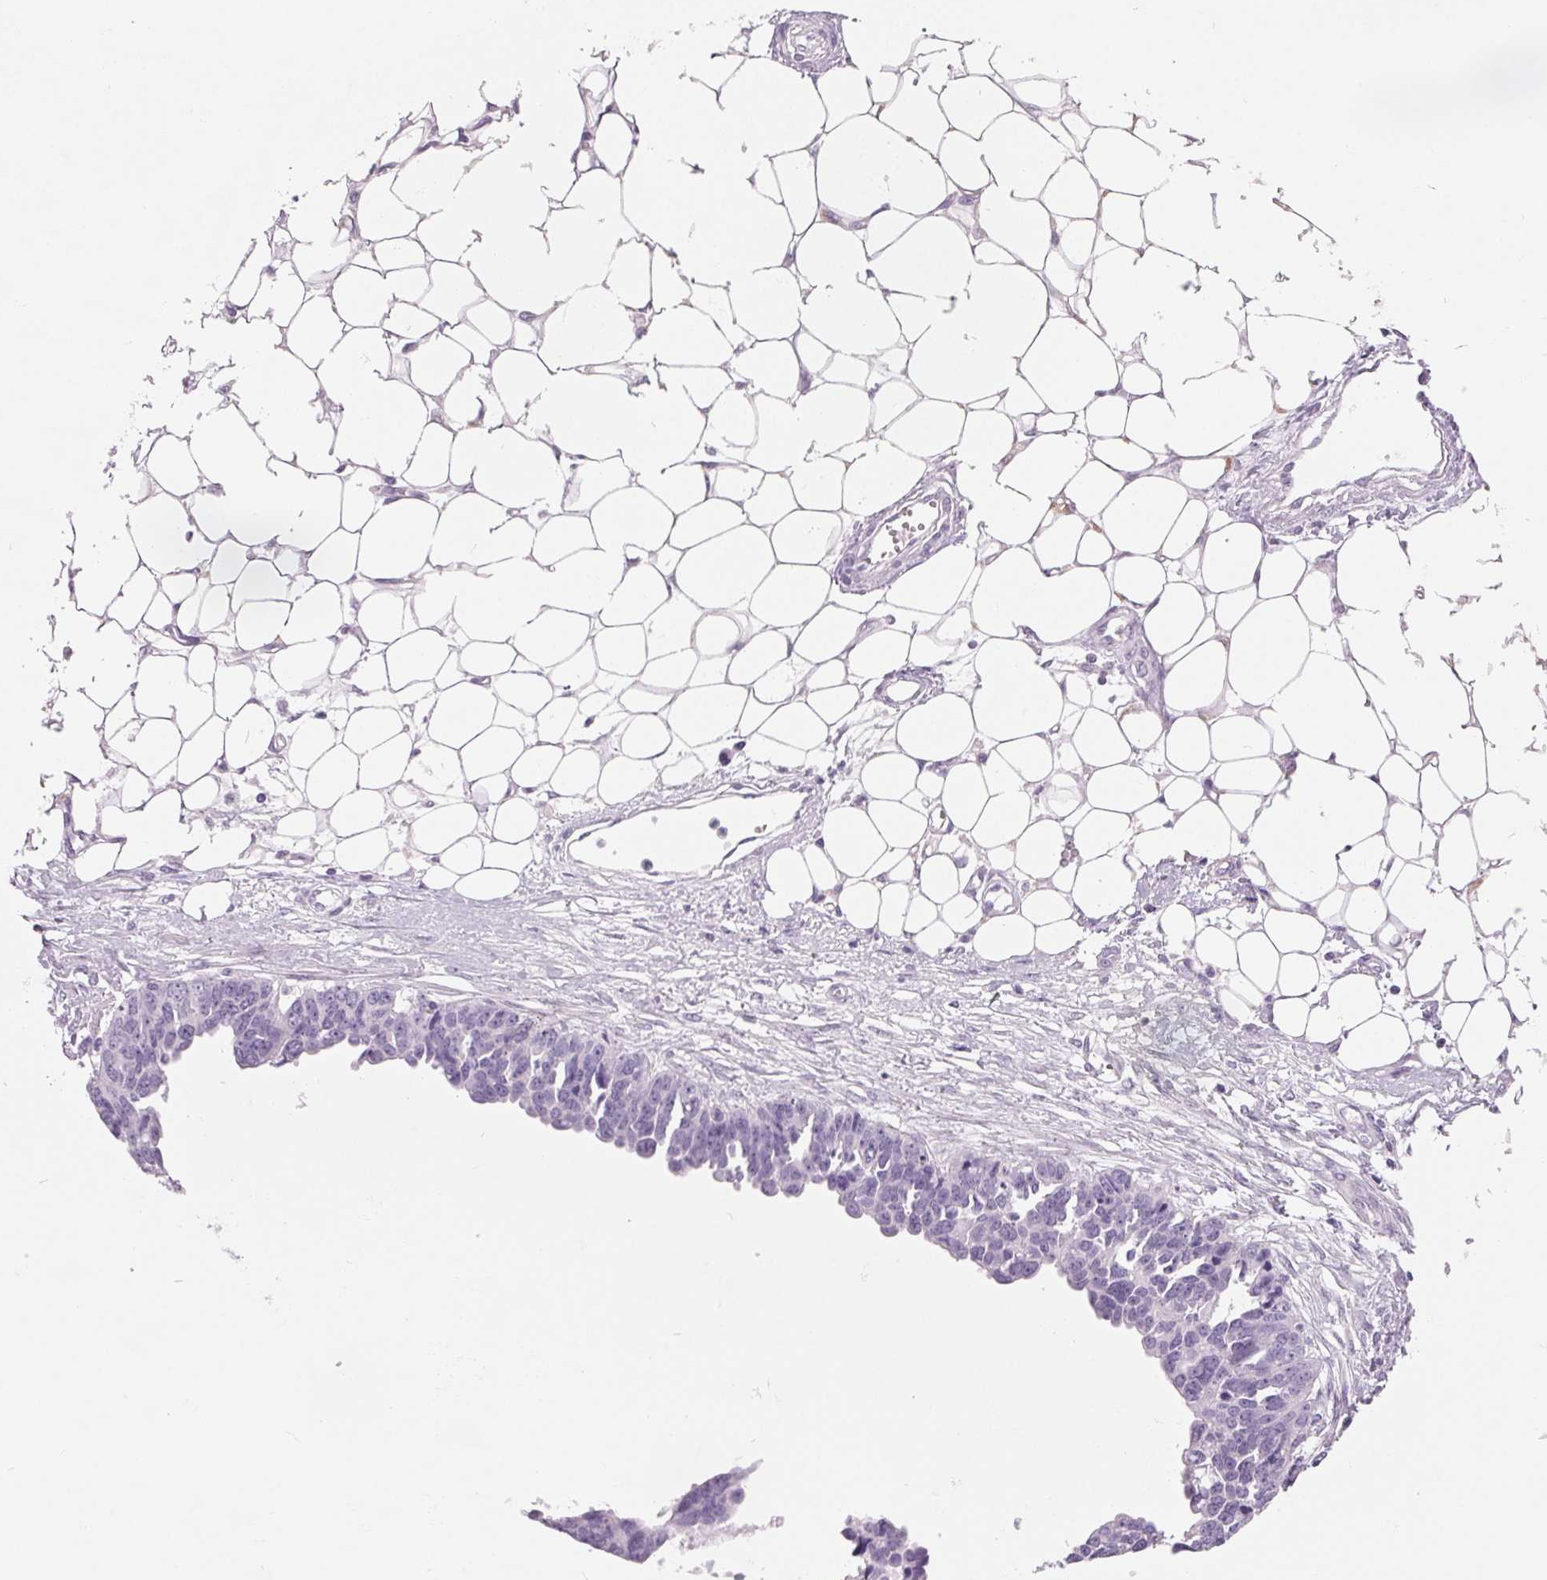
{"staining": {"intensity": "negative", "quantity": "none", "location": "none"}, "tissue": "ovarian cancer", "cell_type": "Tumor cells", "image_type": "cancer", "snomed": [{"axis": "morphology", "description": "Cystadenocarcinoma, serous, NOS"}, {"axis": "topography", "description": "Ovary"}], "caption": "Immunohistochemistry (IHC) of human ovarian cancer shows no positivity in tumor cells.", "gene": "SPACA5B", "patient": {"sex": "female", "age": 76}}